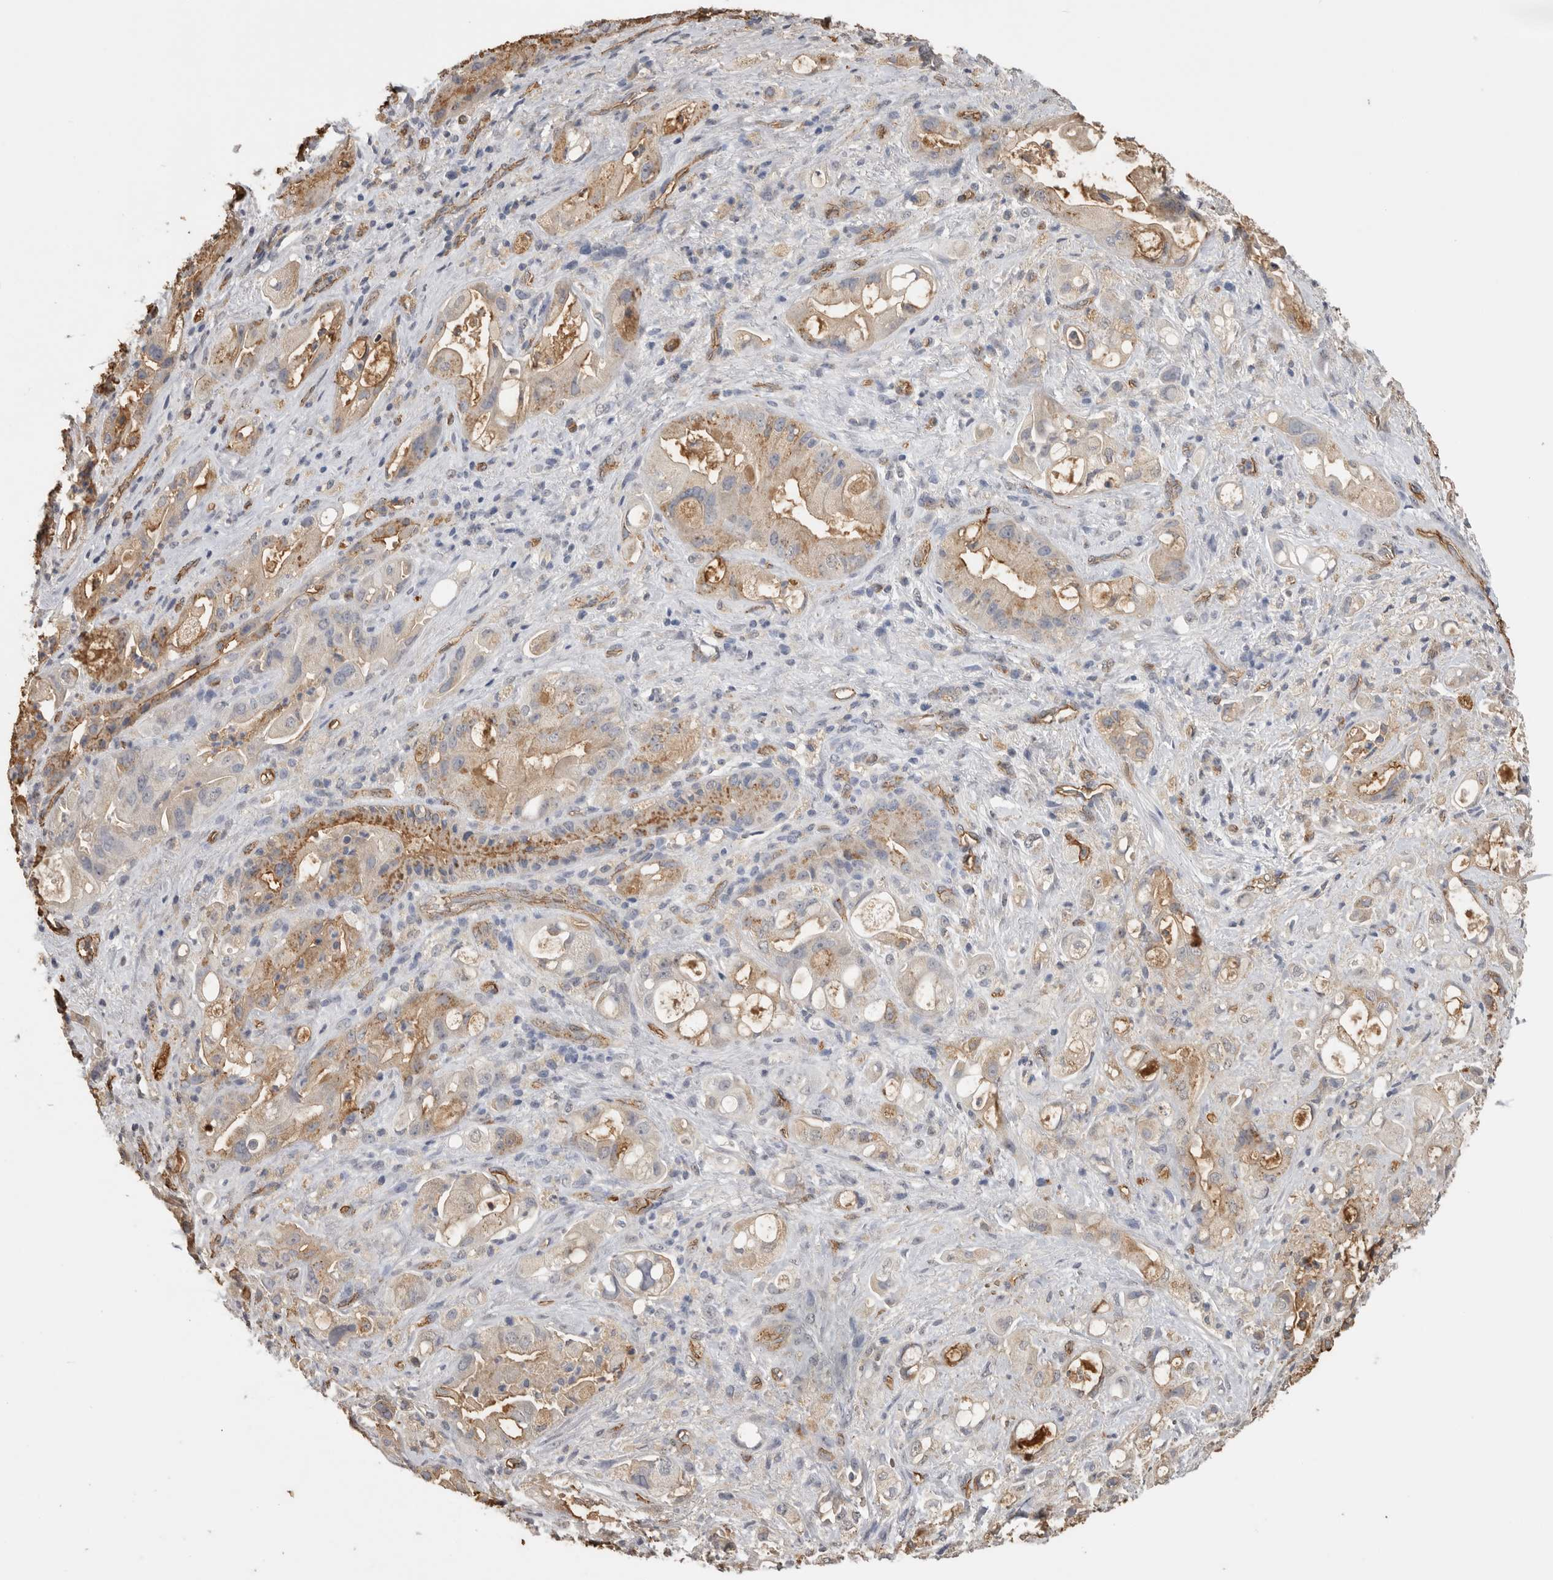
{"staining": {"intensity": "weak", "quantity": "25%-75%", "location": "cytoplasmic/membranous"}, "tissue": "pancreatic cancer", "cell_type": "Tumor cells", "image_type": "cancer", "snomed": [{"axis": "morphology", "description": "Adenocarcinoma, NOS"}, {"axis": "topography", "description": "Pancreas"}], "caption": "The immunohistochemical stain highlights weak cytoplasmic/membranous expression in tumor cells of pancreatic cancer (adenocarcinoma) tissue.", "gene": "IL27", "patient": {"sex": "male", "age": 79}}